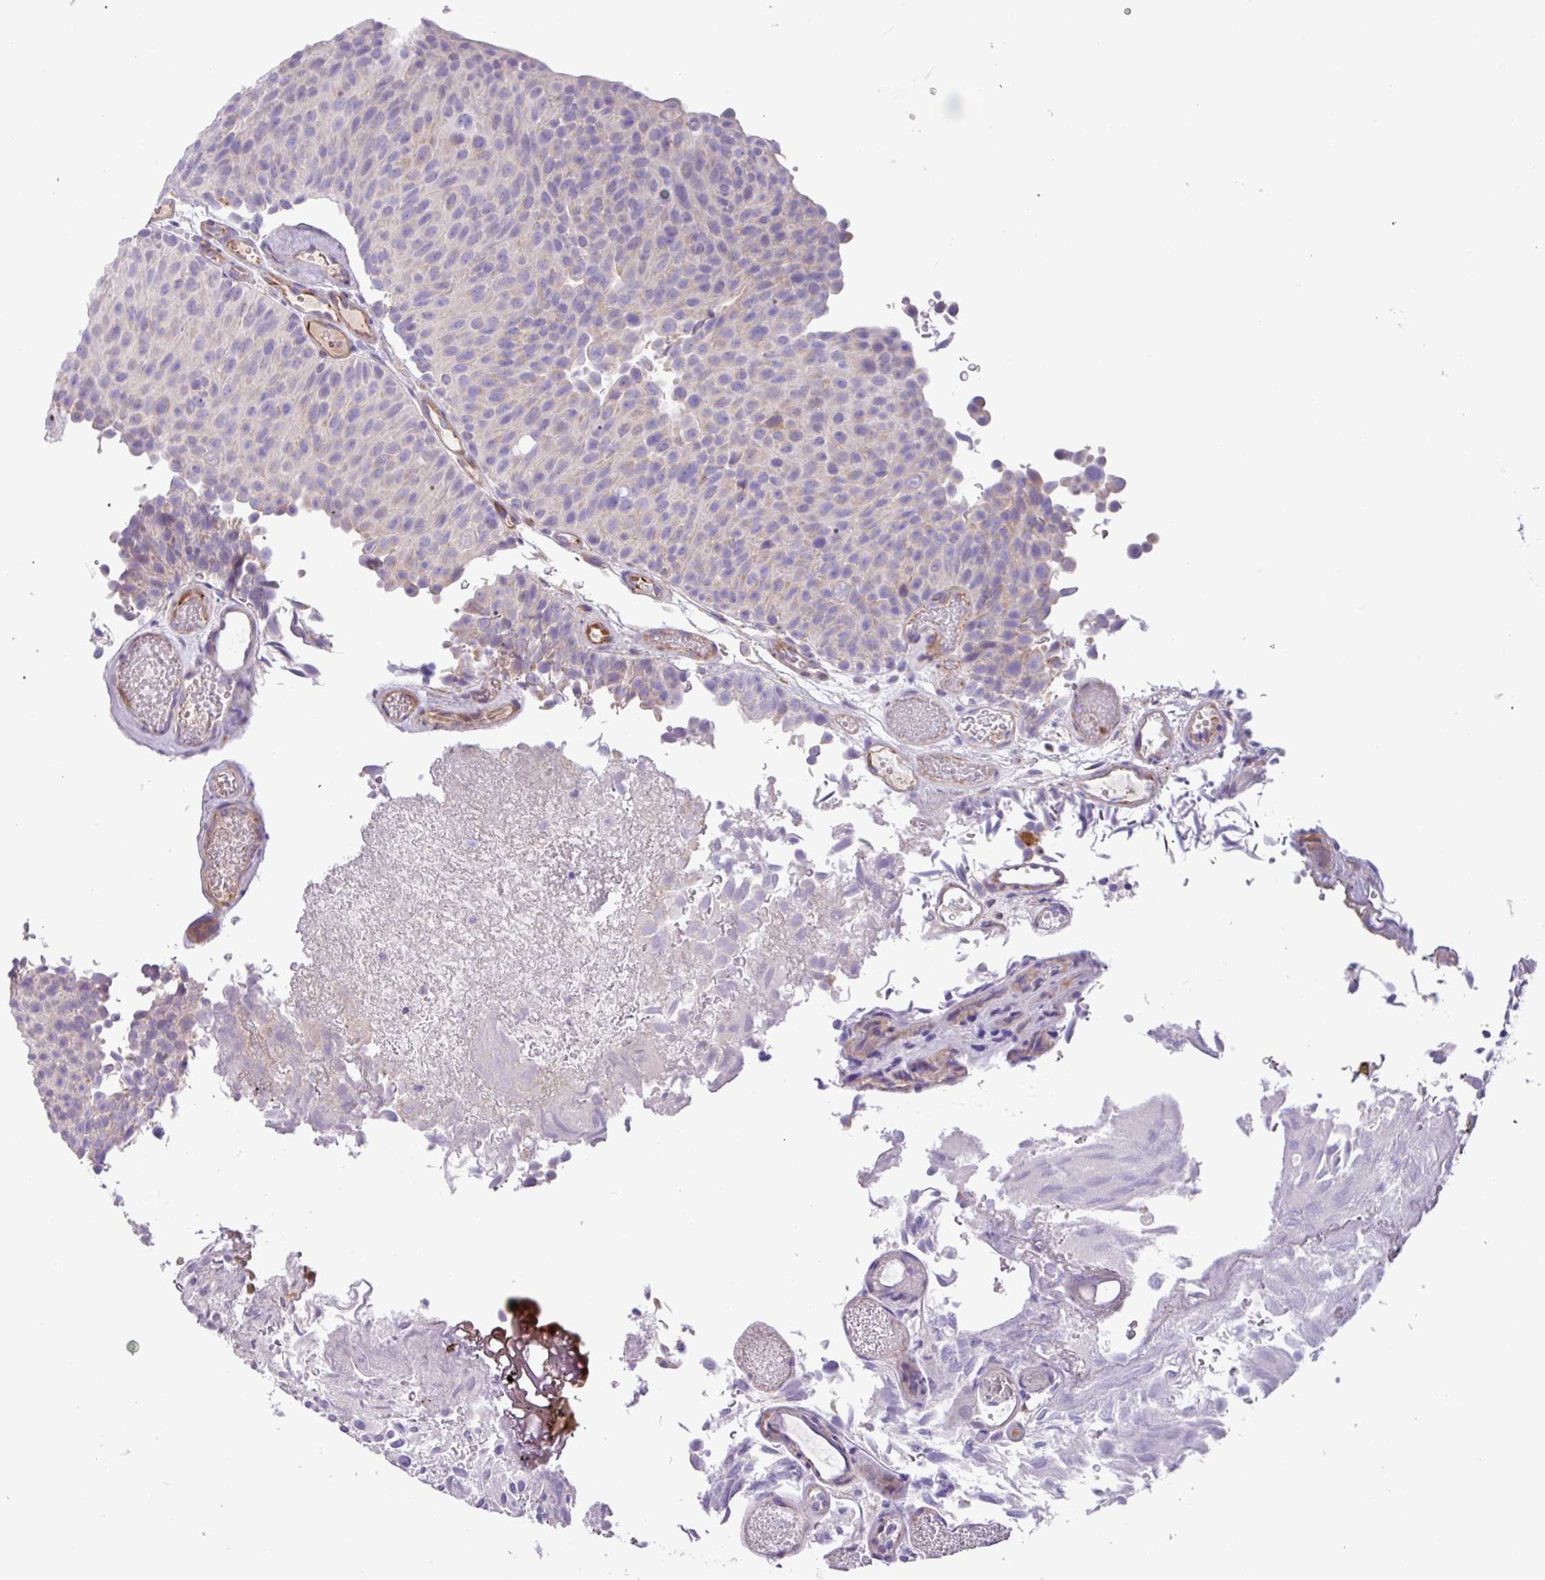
{"staining": {"intensity": "negative", "quantity": "none", "location": "none"}, "tissue": "urothelial cancer", "cell_type": "Tumor cells", "image_type": "cancer", "snomed": [{"axis": "morphology", "description": "Urothelial carcinoma, Low grade"}, {"axis": "topography", "description": "Urinary bladder"}], "caption": "Urothelial cancer was stained to show a protein in brown. There is no significant expression in tumor cells. (Brightfield microscopy of DAB immunohistochemistry (IHC) at high magnification).", "gene": "MRM2", "patient": {"sex": "male", "age": 78}}